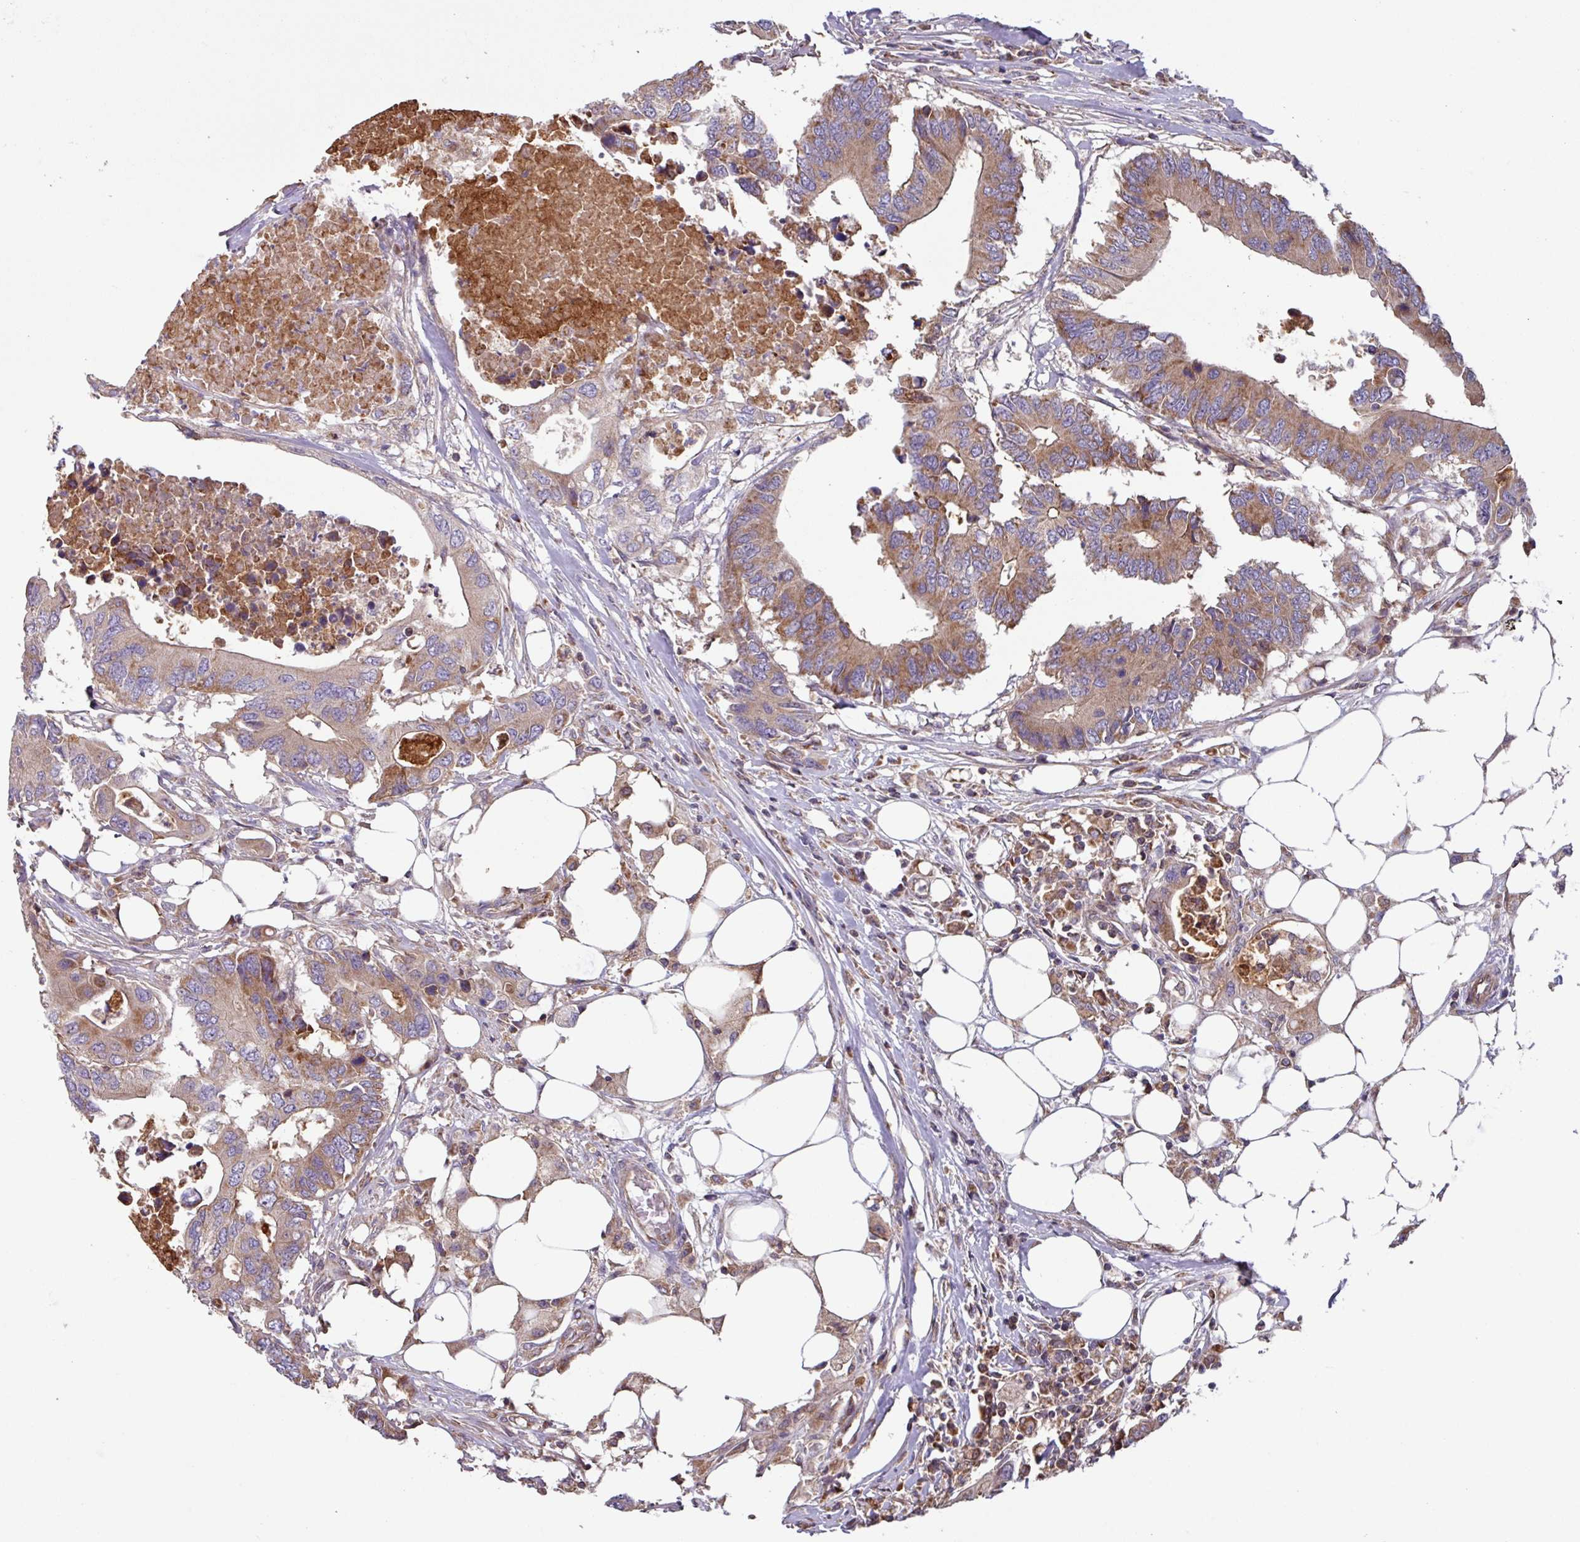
{"staining": {"intensity": "moderate", "quantity": ">75%", "location": "cytoplasmic/membranous"}, "tissue": "colorectal cancer", "cell_type": "Tumor cells", "image_type": "cancer", "snomed": [{"axis": "morphology", "description": "Adenocarcinoma, NOS"}, {"axis": "topography", "description": "Colon"}], "caption": "High-magnification brightfield microscopy of adenocarcinoma (colorectal) stained with DAB (3,3'-diaminobenzidine) (brown) and counterstained with hematoxylin (blue). tumor cells exhibit moderate cytoplasmic/membranous positivity is appreciated in about>75% of cells.", "gene": "PLEKHD1", "patient": {"sex": "male", "age": 71}}